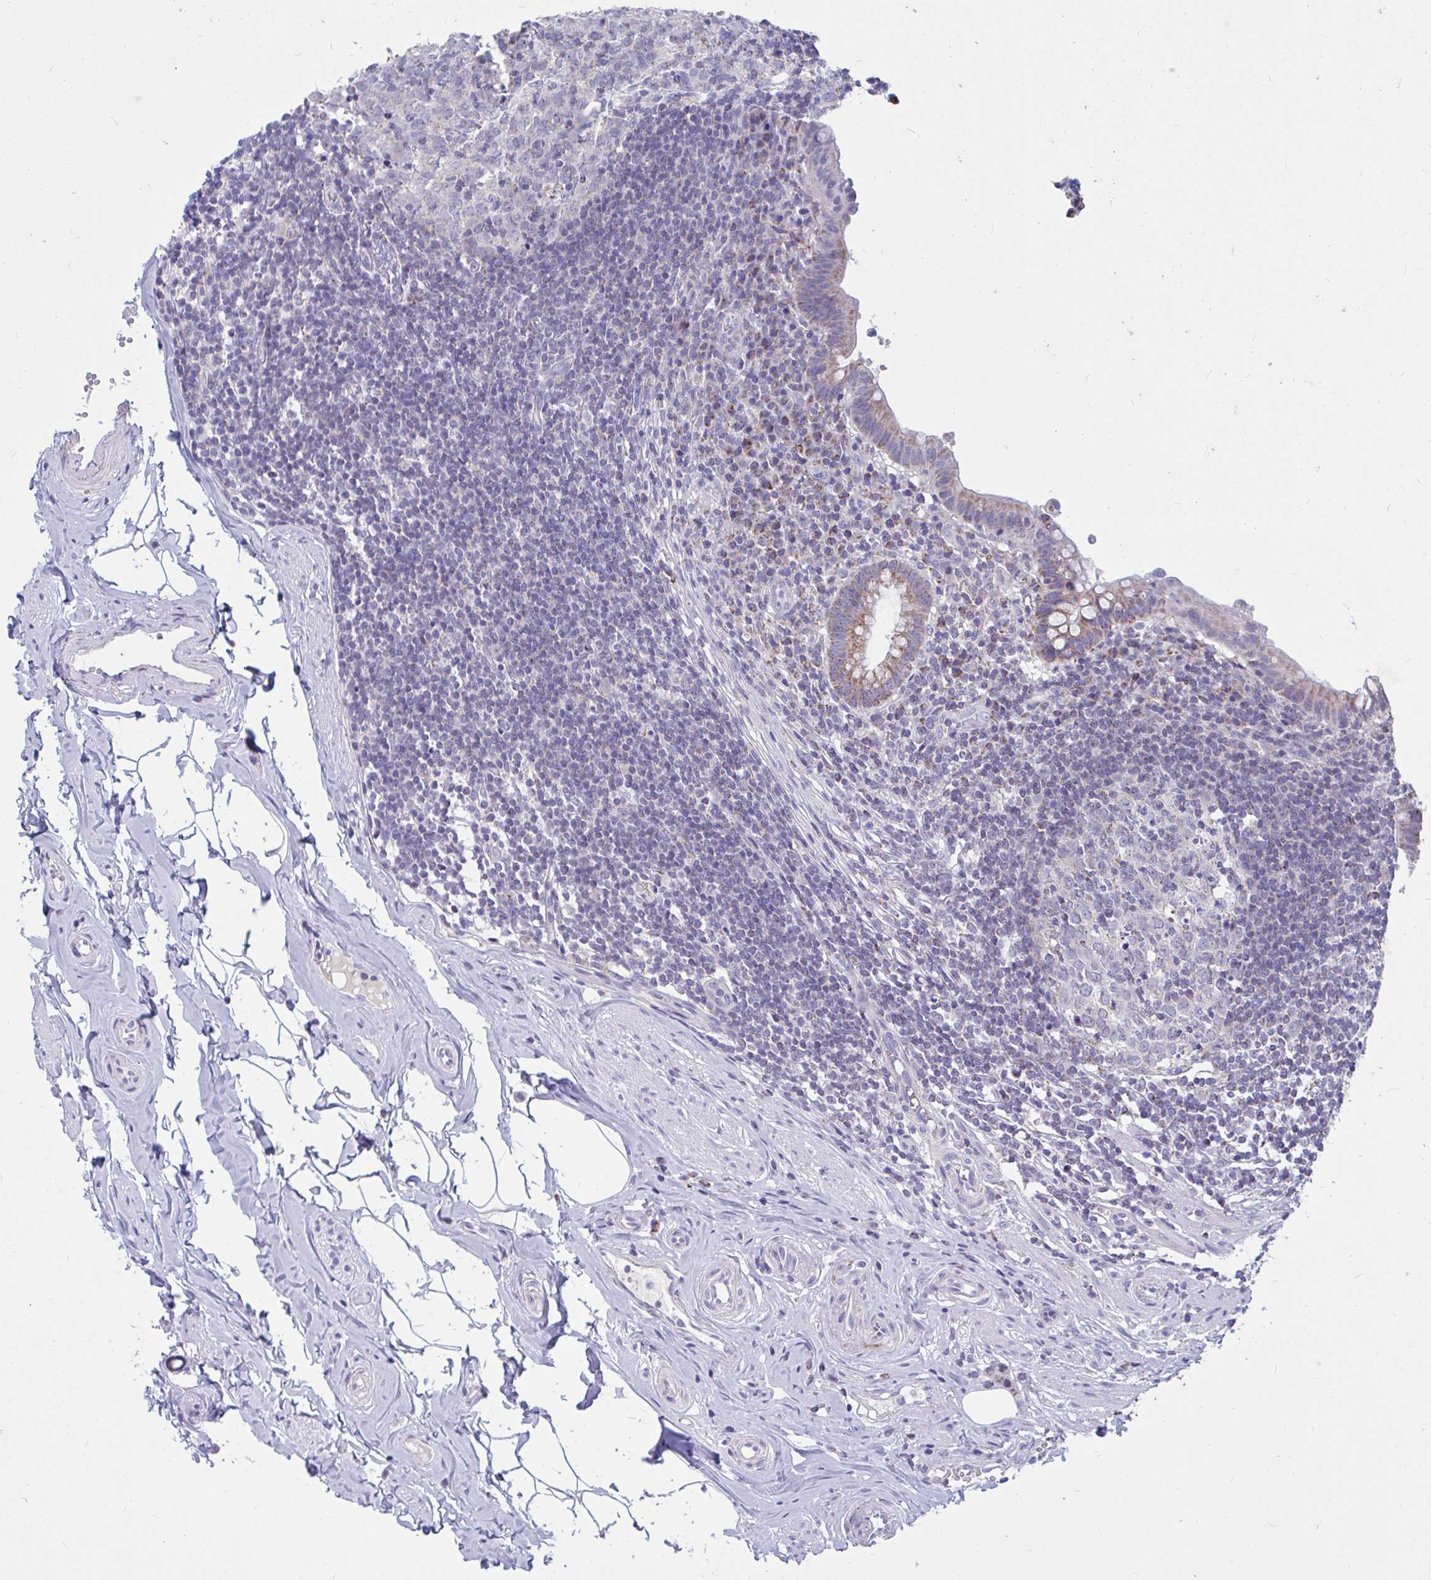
{"staining": {"intensity": "moderate", "quantity": ">75%", "location": "cytoplasmic/membranous"}, "tissue": "appendix", "cell_type": "Glandular cells", "image_type": "normal", "snomed": [{"axis": "morphology", "description": "Normal tissue, NOS"}, {"axis": "topography", "description": "Appendix"}], "caption": "IHC histopathology image of unremarkable appendix: human appendix stained using IHC demonstrates medium levels of moderate protein expression localized specifically in the cytoplasmic/membranous of glandular cells, appearing as a cytoplasmic/membranous brown color.", "gene": "OR13A1", "patient": {"sex": "female", "age": 56}}